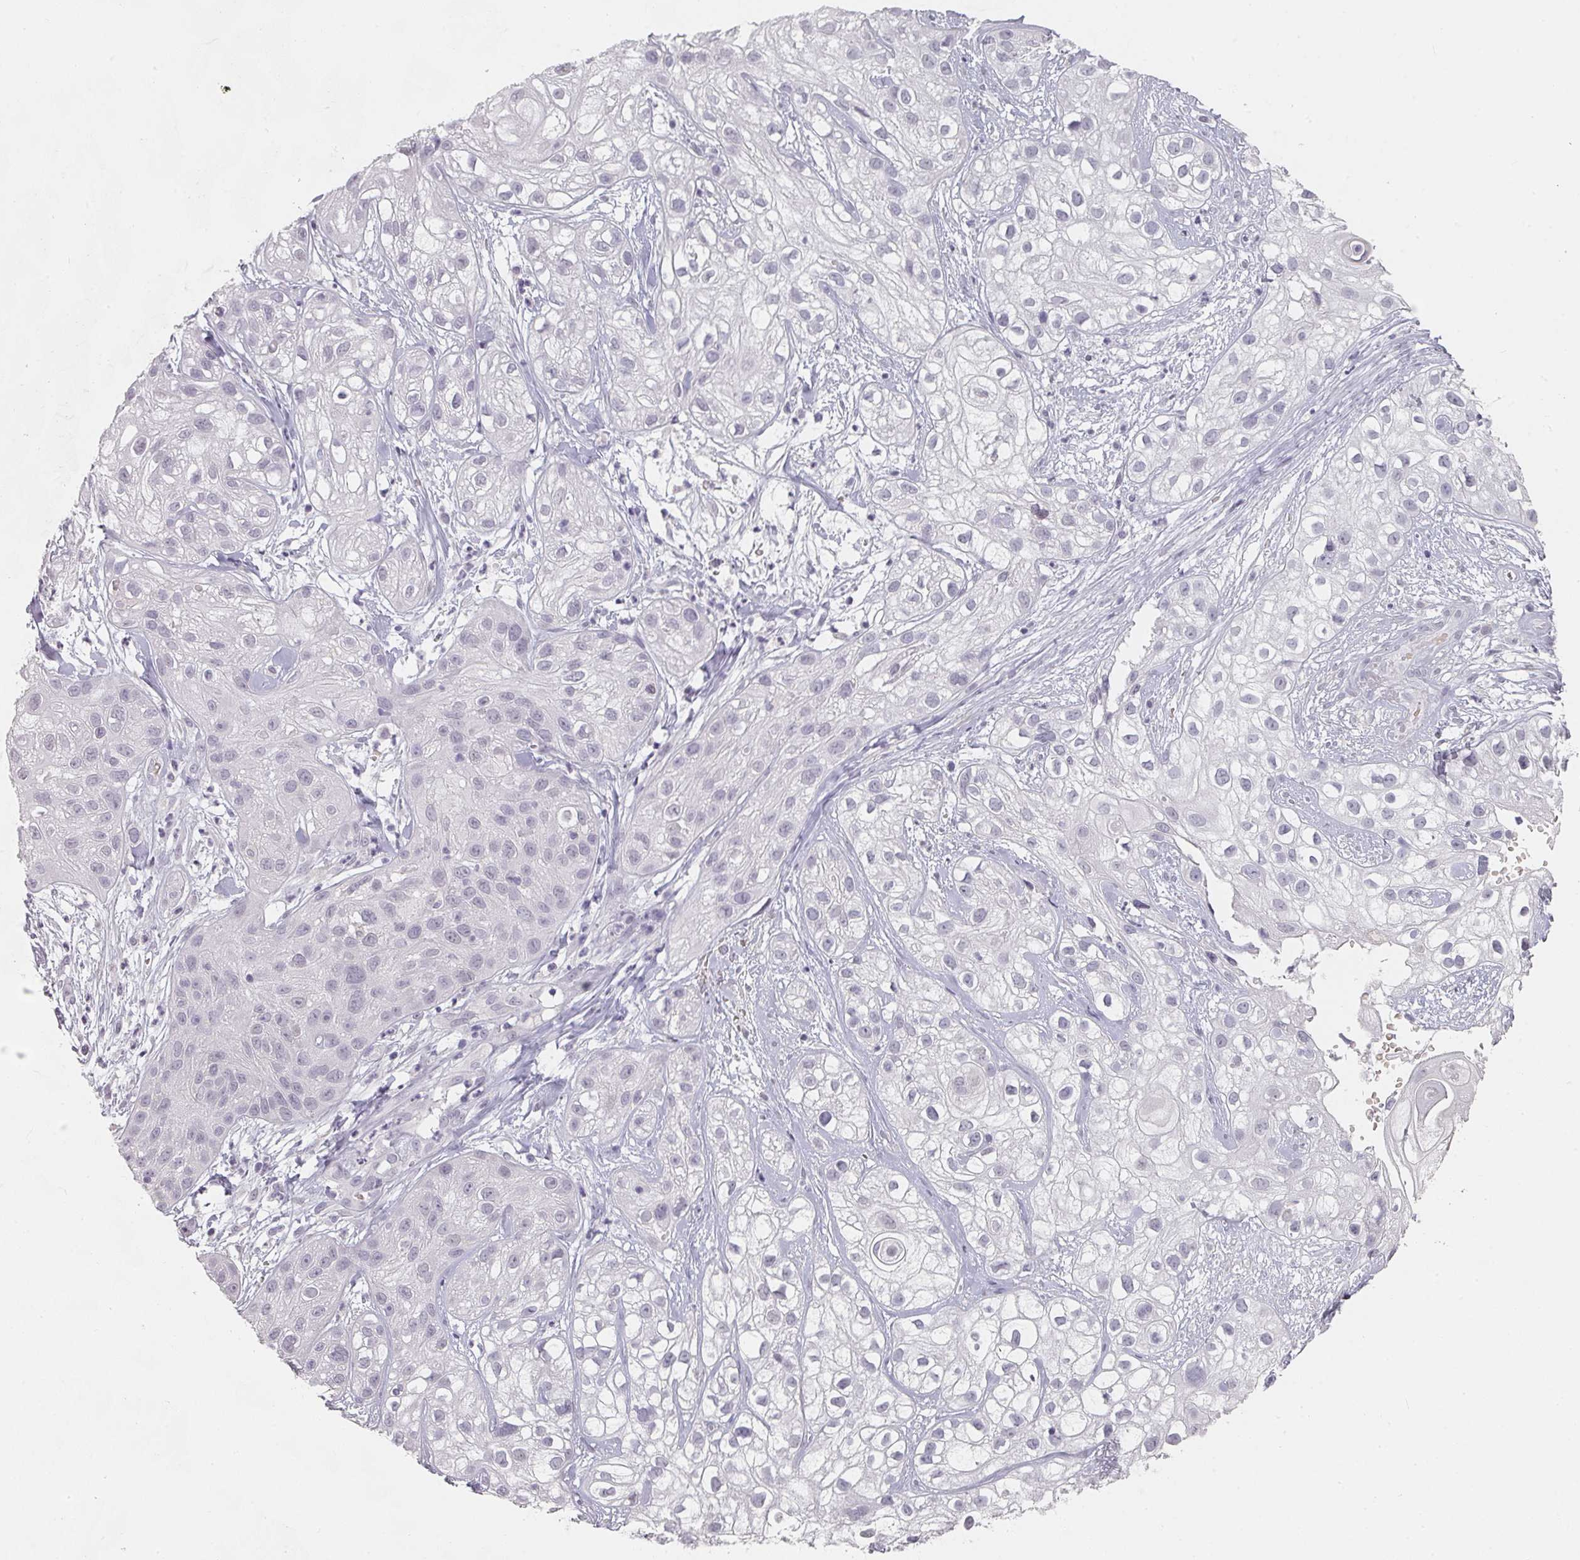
{"staining": {"intensity": "negative", "quantity": "none", "location": "none"}, "tissue": "skin cancer", "cell_type": "Tumor cells", "image_type": "cancer", "snomed": [{"axis": "morphology", "description": "Squamous cell carcinoma, NOS"}, {"axis": "topography", "description": "Skin"}], "caption": "Protein analysis of squamous cell carcinoma (skin) exhibits no significant expression in tumor cells.", "gene": "SHISA2", "patient": {"sex": "male", "age": 82}}